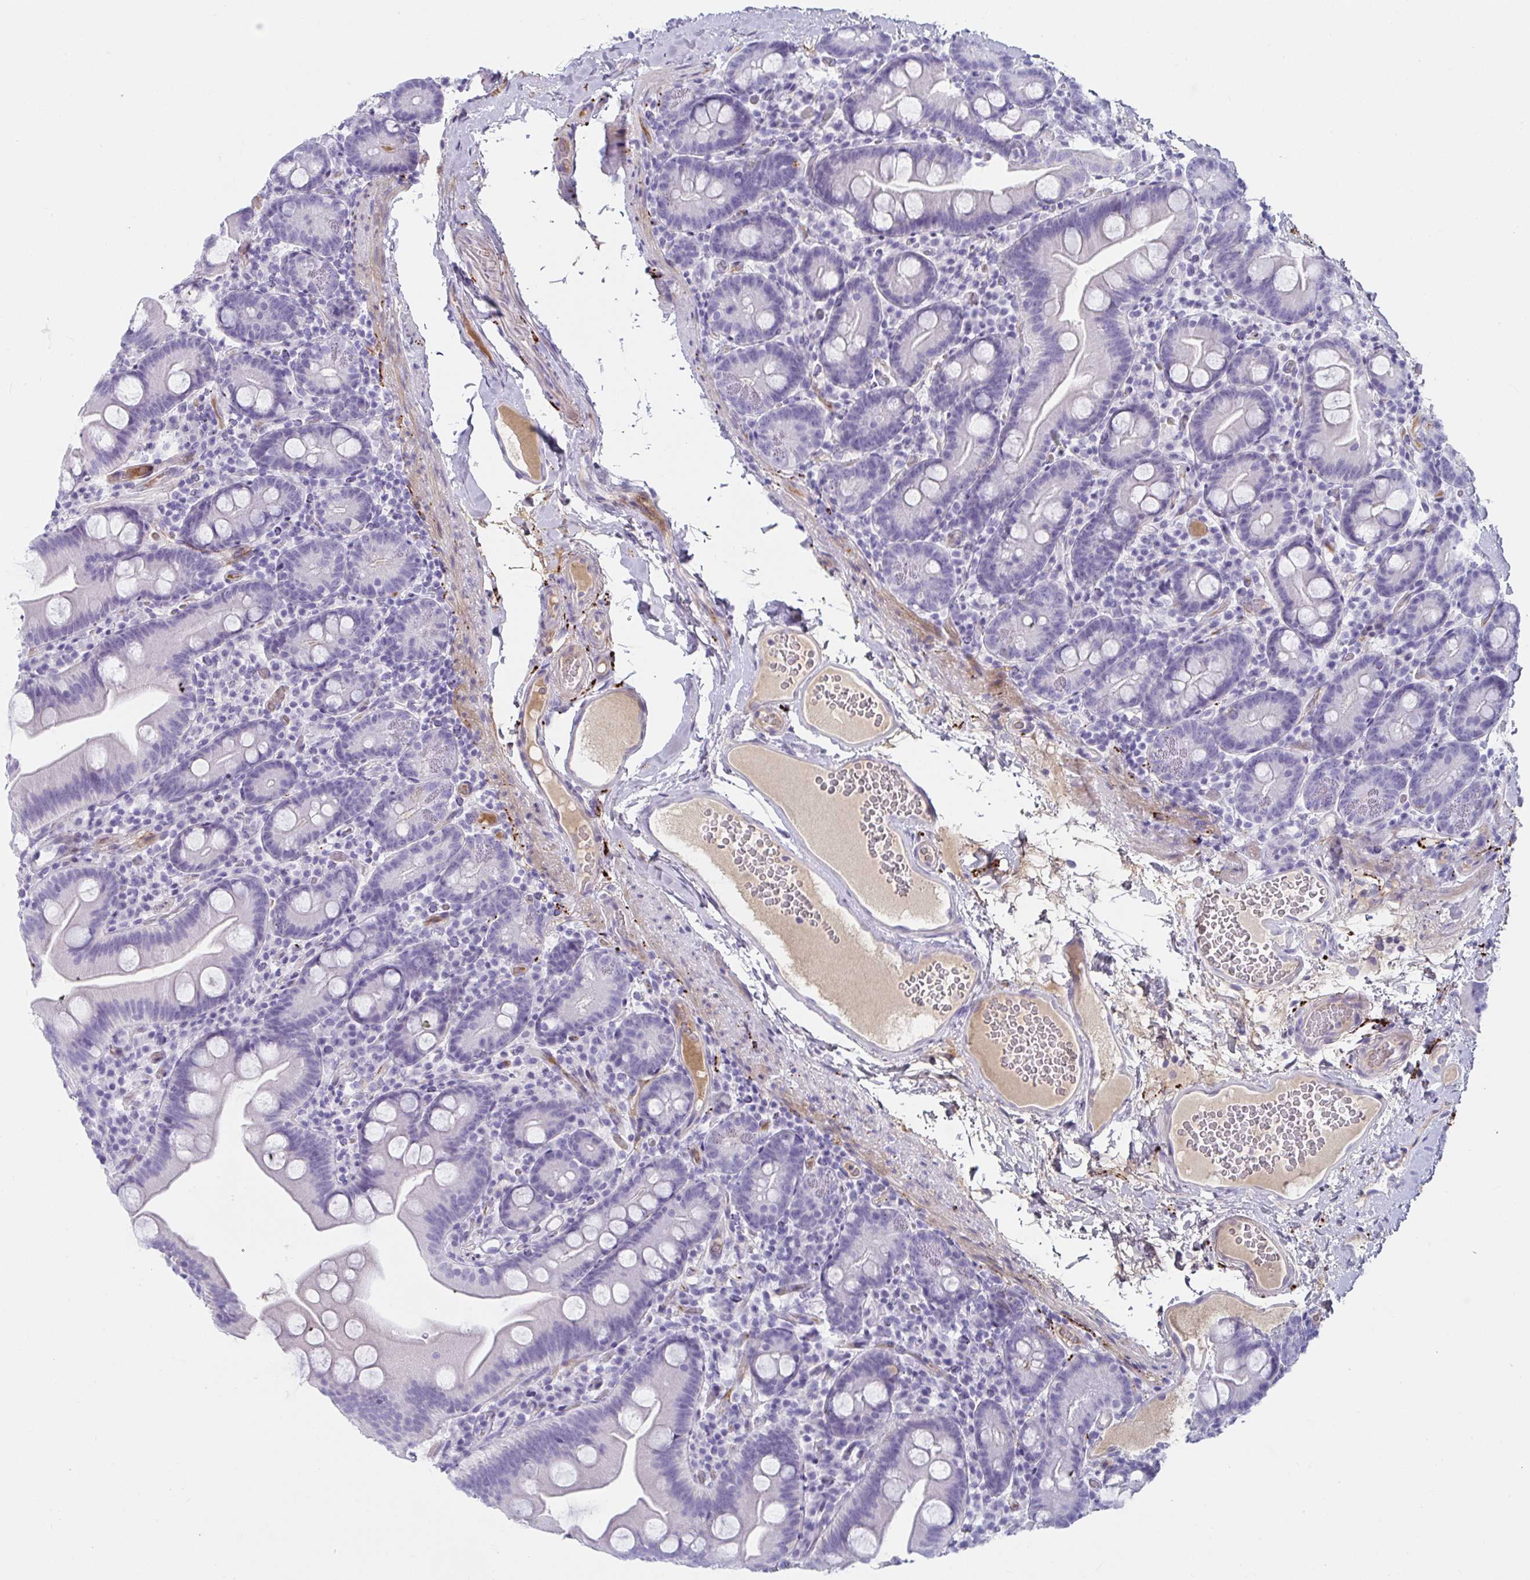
{"staining": {"intensity": "negative", "quantity": "none", "location": "none"}, "tissue": "small intestine", "cell_type": "Glandular cells", "image_type": "normal", "snomed": [{"axis": "morphology", "description": "Normal tissue, NOS"}, {"axis": "topography", "description": "Small intestine"}], "caption": "DAB (3,3'-diaminobenzidine) immunohistochemical staining of unremarkable small intestine reveals no significant positivity in glandular cells. Nuclei are stained in blue.", "gene": "NPY", "patient": {"sex": "female", "age": 68}}